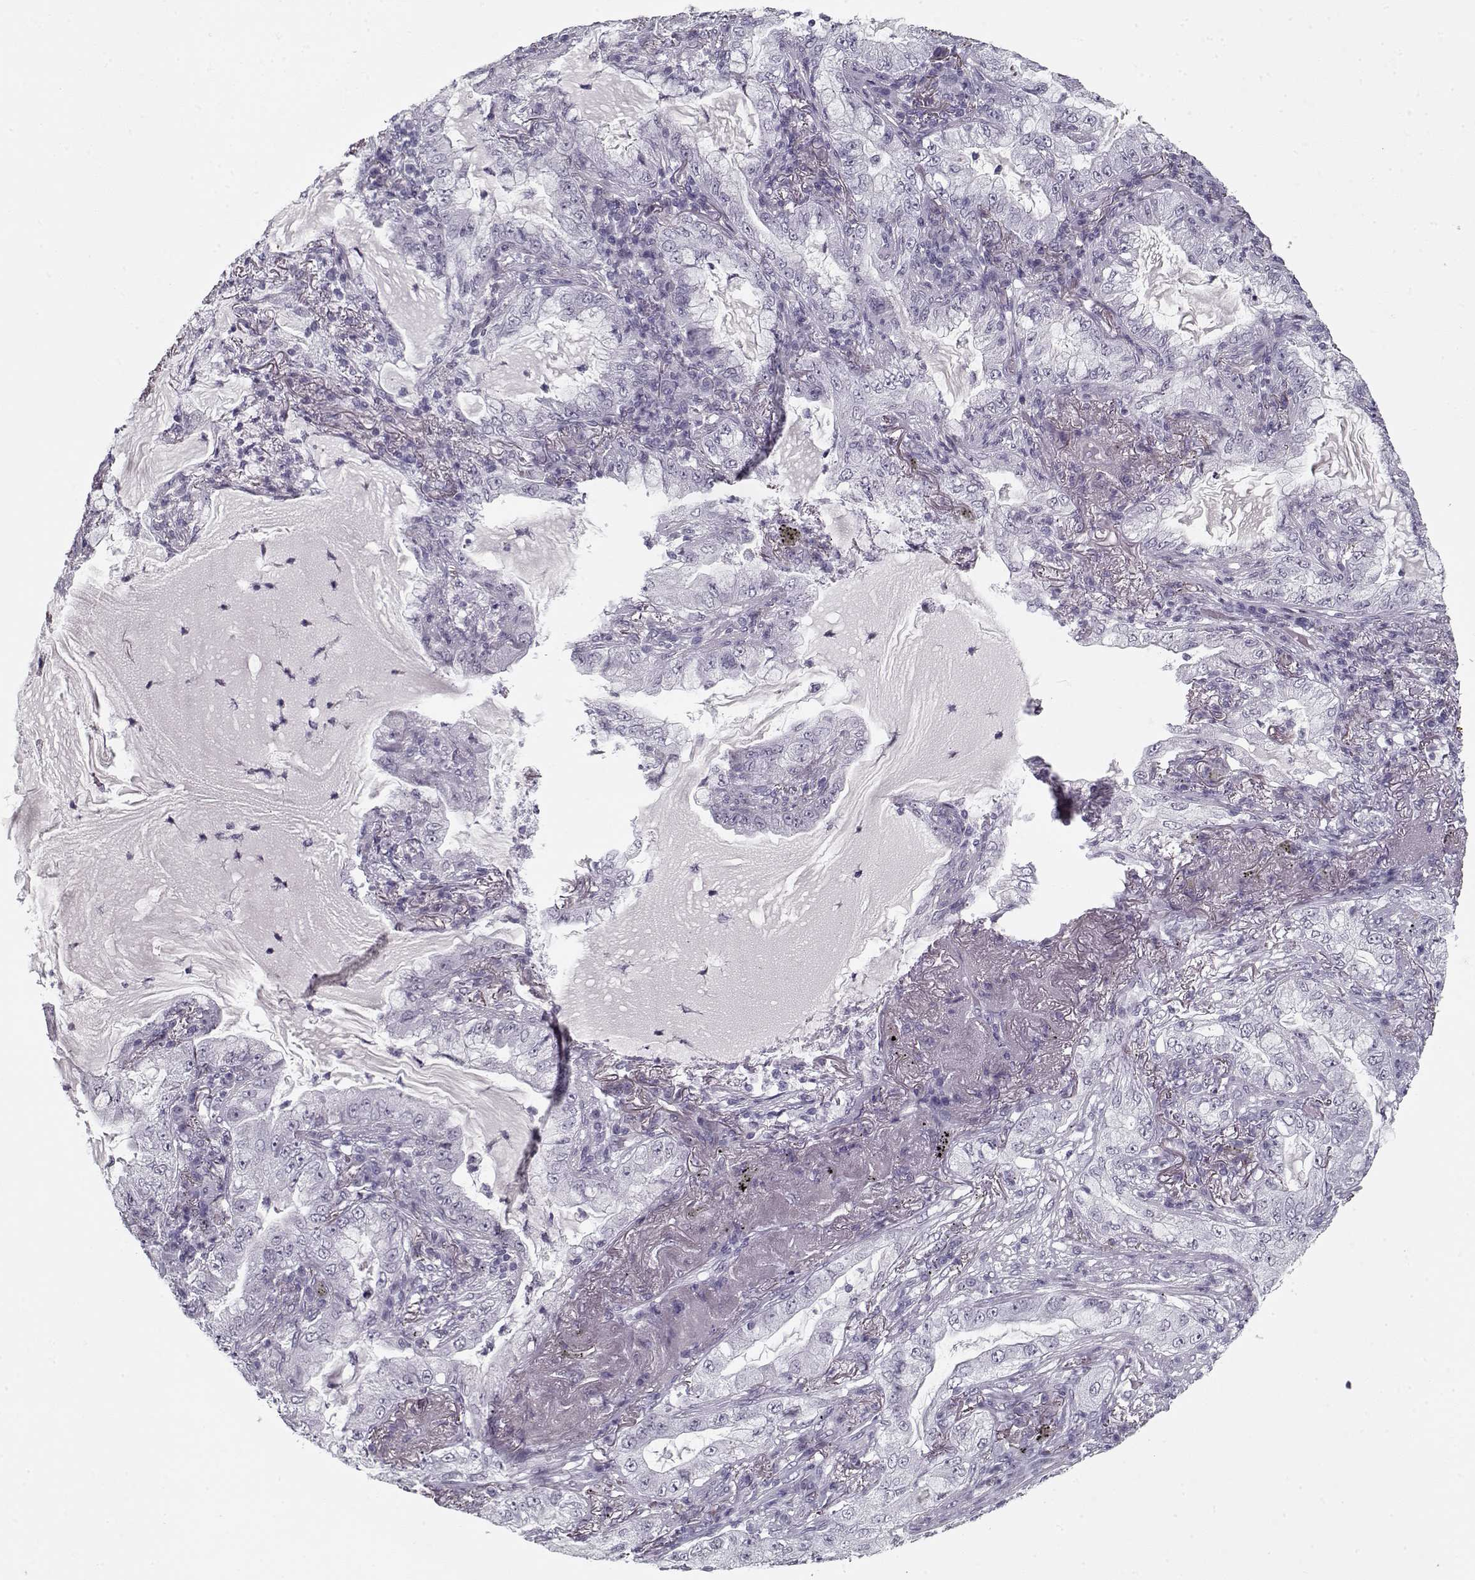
{"staining": {"intensity": "negative", "quantity": "none", "location": "none"}, "tissue": "lung cancer", "cell_type": "Tumor cells", "image_type": "cancer", "snomed": [{"axis": "morphology", "description": "Adenocarcinoma, NOS"}, {"axis": "topography", "description": "Lung"}], "caption": "IHC micrograph of neoplastic tissue: lung cancer (adenocarcinoma) stained with DAB displays no significant protein expression in tumor cells. (Stains: DAB (3,3'-diaminobenzidine) immunohistochemistry (IHC) with hematoxylin counter stain, Microscopy: brightfield microscopy at high magnification).", "gene": "SPACA9", "patient": {"sex": "female", "age": 73}}